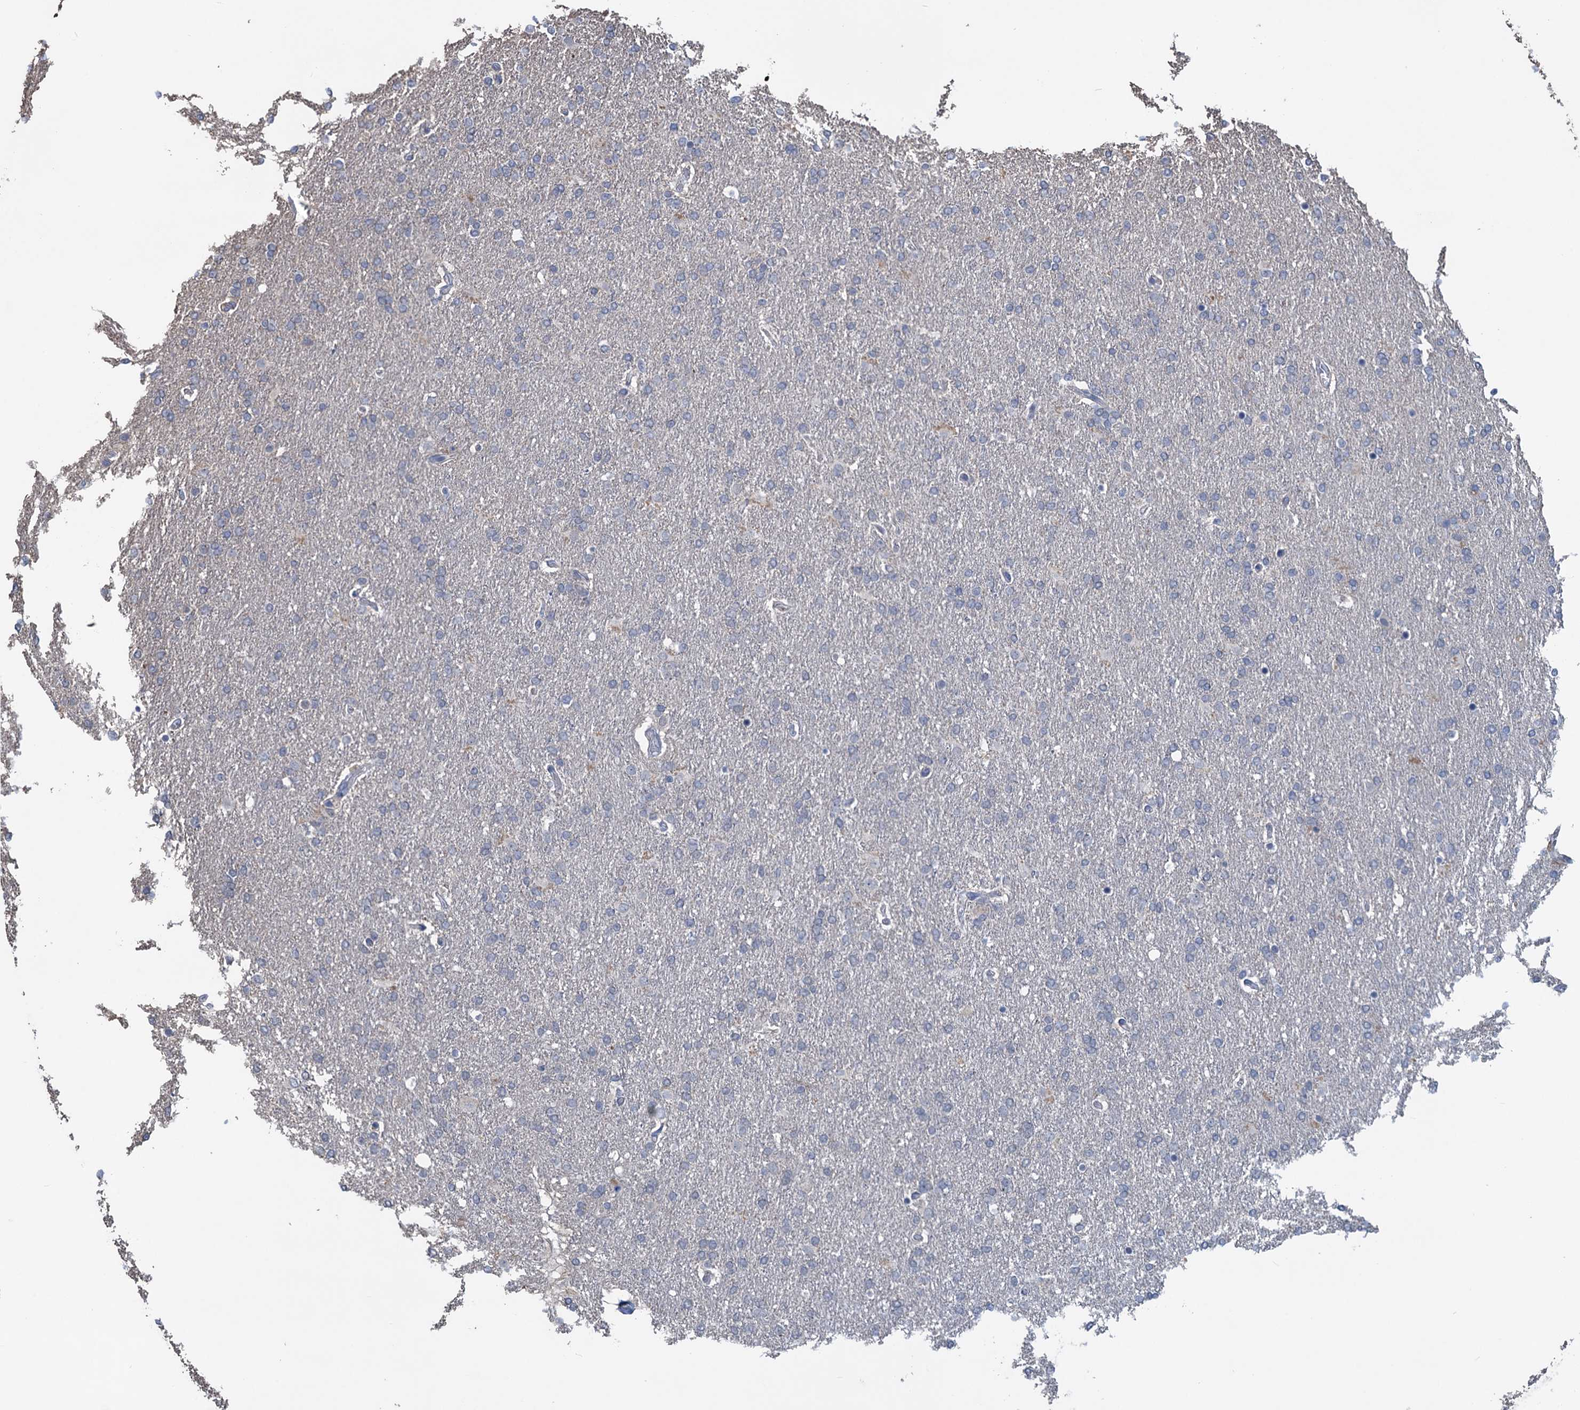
{"staining": {"intensity": "negative", "quantity": "none", "location": "none"}, "tissue": "glioma", "cell_type": "Tumor cells", "image_type": "cancer", "snomed": [{"axis": "morphology", "description": "Glioma, malignant, High grade"}, {"axis": "topography", "description": "Brain"}], "caption": "Immunohistochemistry micrograph of neoplastic tissue: high-grade glioma (malignant) stained with DAB (3,3'-diaminobenzidine) exhibits no significant protein positivity in tumor cells. Brightfield microscopy of immunohistochemistry stained with DAB (brown) and hematoxylin (blue), captured at high magnification.", "gene": "RTKN2", "patient": {"sex": "male", "age": 72}}